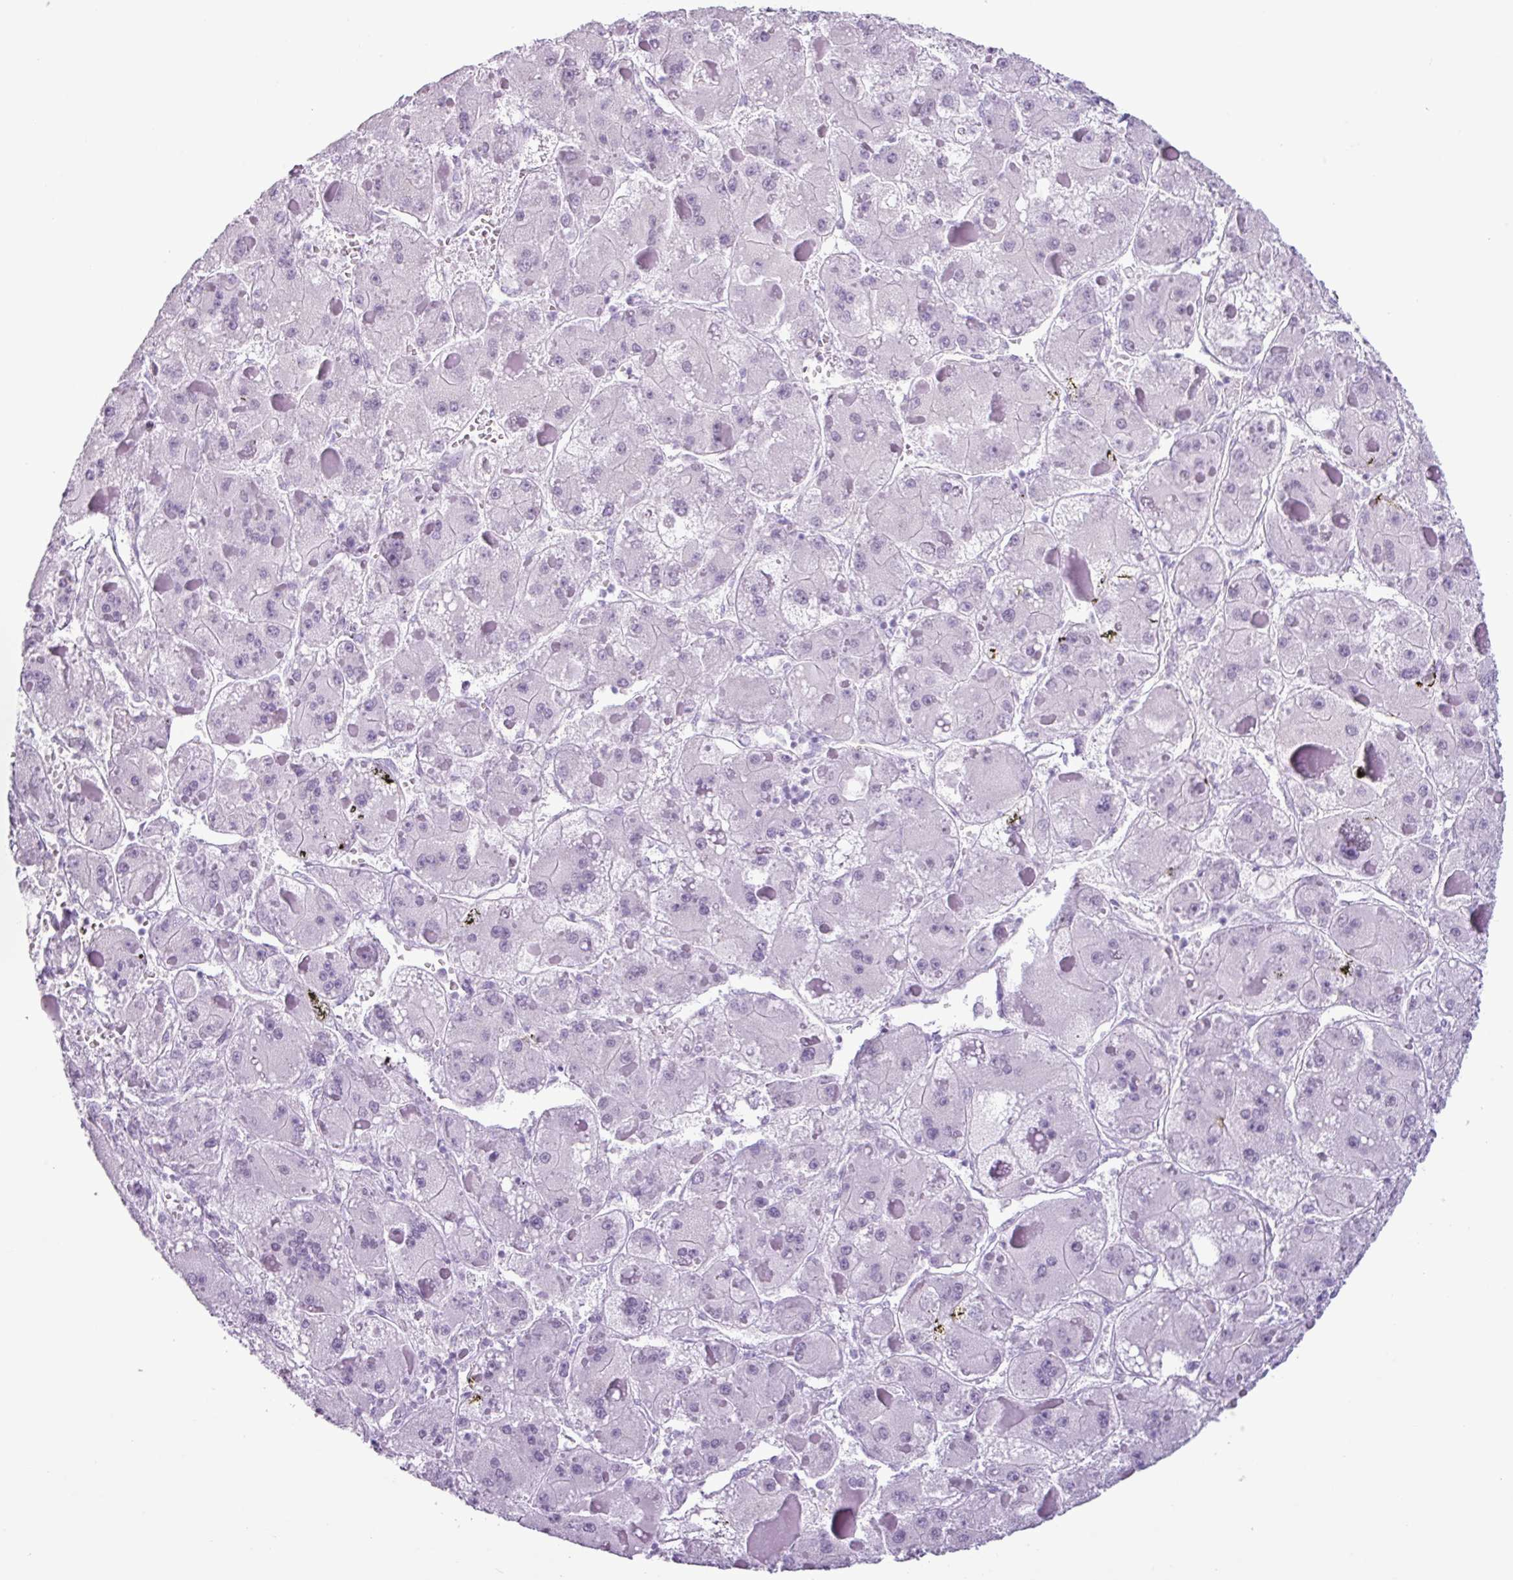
{"staining": {"intensity": "negative", "quantity": "none", "location": "none"}, "tissue": "liver cancer", "cell_type": "Tumor cells", "image_type": "cancer", "snomed": [{"axis": "morphology", "description": "Carcinoma, Hepatocellular, NOS"}, {"axis": "topography", "description": "Liver"}], "caption": "Tumor cells are negative for brown protein staining in hepatocellular carcinoma (liver).", "gene": "SCT", "patient": {"sex": "female", "age": 73}}